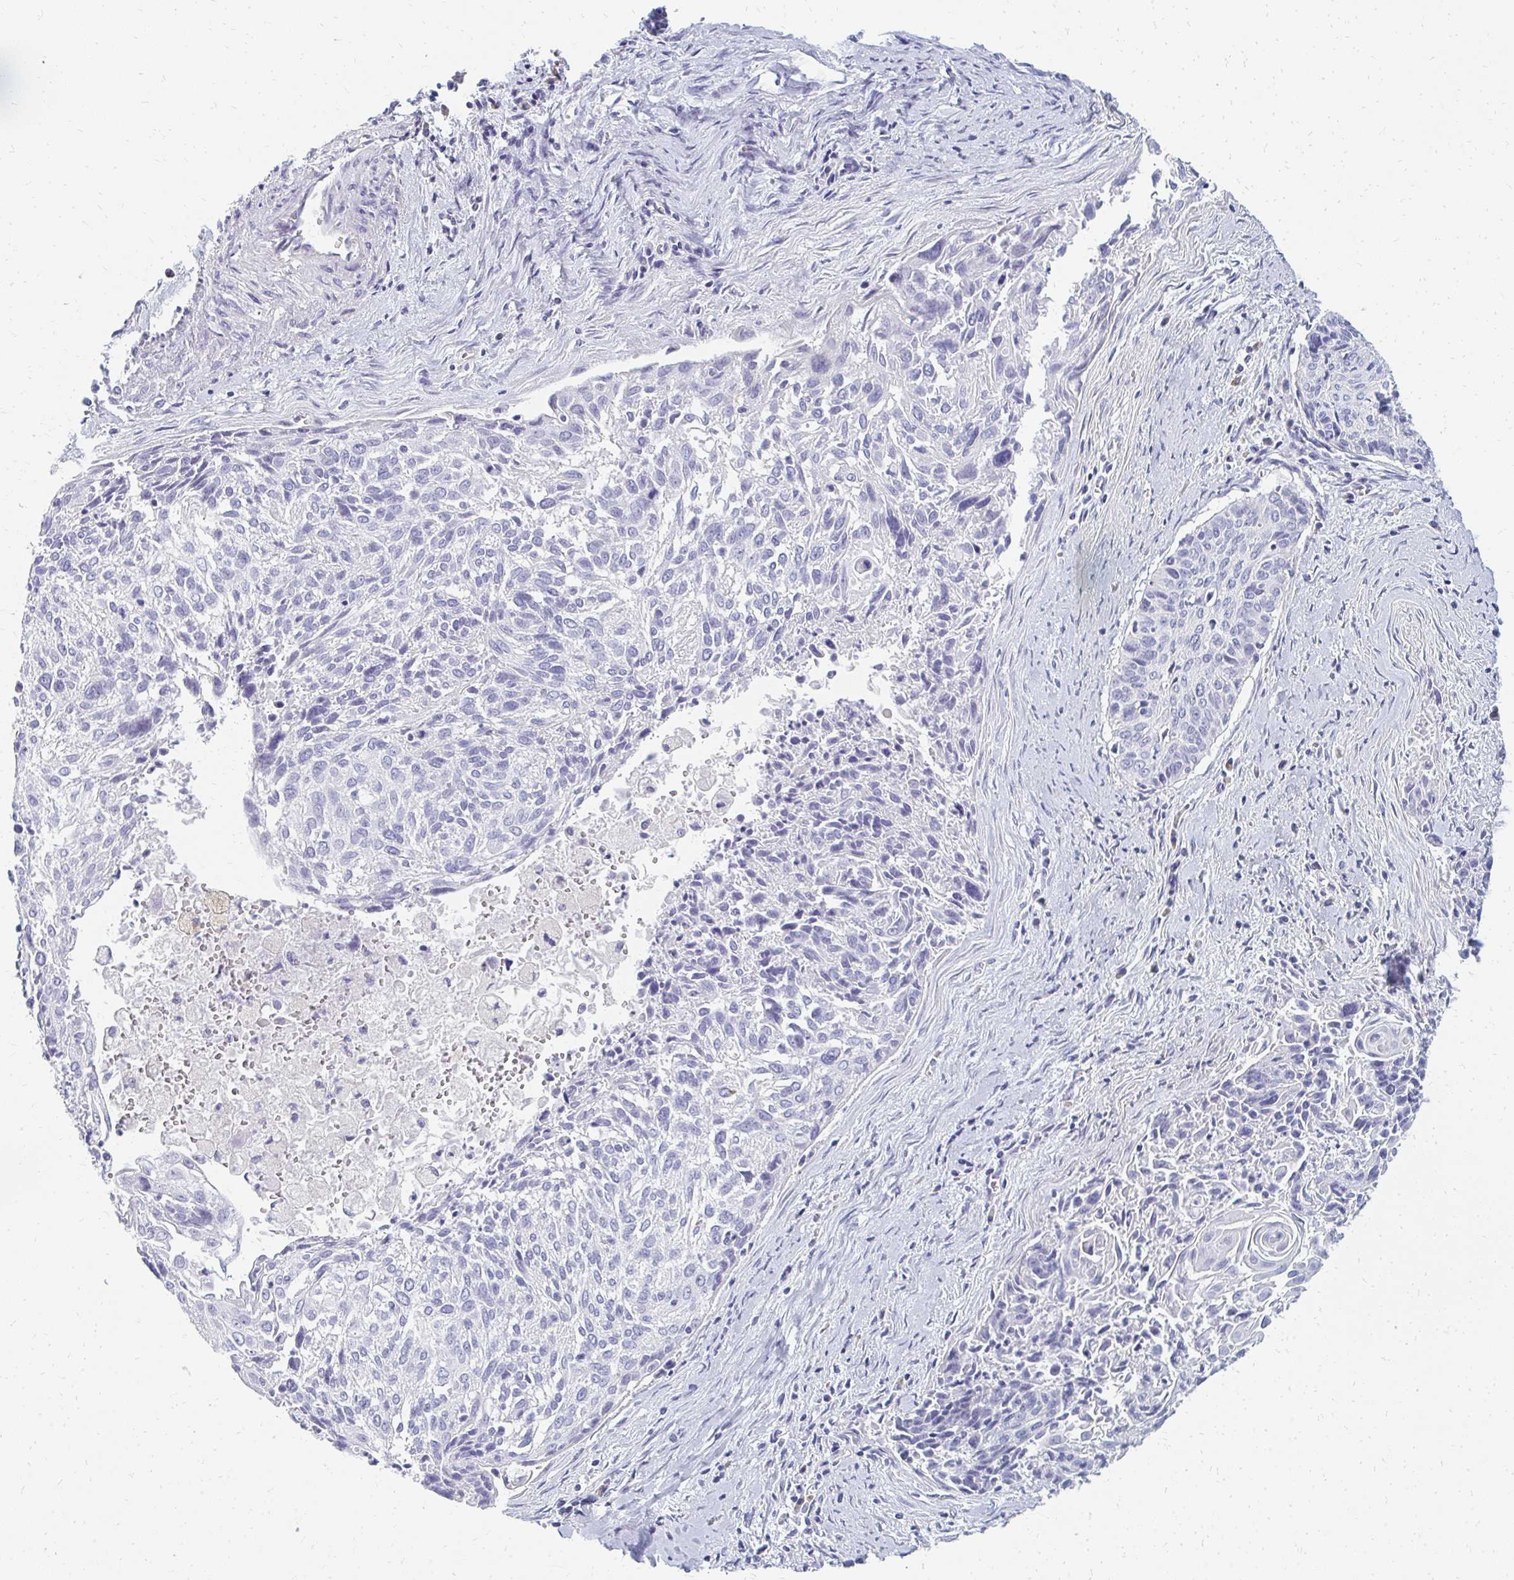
{"staining": {"intensity": "negative", "quantity": "none", "location": "none"}, "tissue": "cervical cancer", "cell_type": "Tumor cells", "image_type": "cancer", "snomed": [{"axis": "morphology", "description": "Squamous cell carcinoma, NOS"}, {"axis": "topography", "description": "Cervix"}], "caption": "This is a image of immunohistochemistry staining of cervical cancer (squamous cell carcinoma), which shows no positivity in tumor cells. (Brightfield microscopy of DAB (3,3'-diaminobenzidine) IHC at high magnification).", "gene": "OR10V1", "patient": {"sex": "female", "age": 55}}